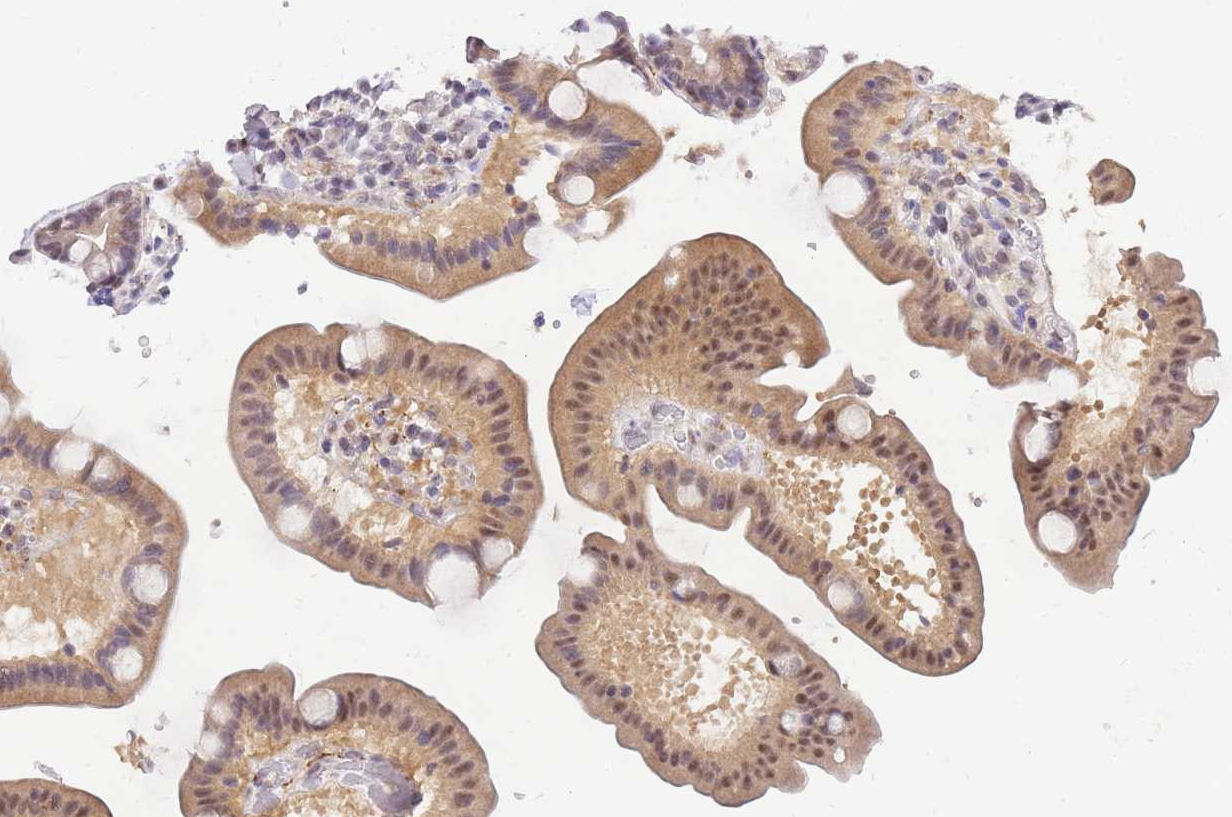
{"staining": {"intensity": "moderate", "quantity": ">75%", "location": "cytoplasmic/membranous,nuclear"}, "tissue": "duodenum", "cell_type": "Glandular cells", "image_type": "normal", "snomed": [{"axis": "morphology", "description": "Normal tissue, NOS"}, {"axis": "topography", "description": "Duodenum"}], "caption": "Human duodenum stained with a brown dye shows moderate cytoplasmic/membranous,nuclear positive positivity in about >75% of glandular cells.", "gene": "S100PBP", "patient": {"sex": "male", "age": 54}}